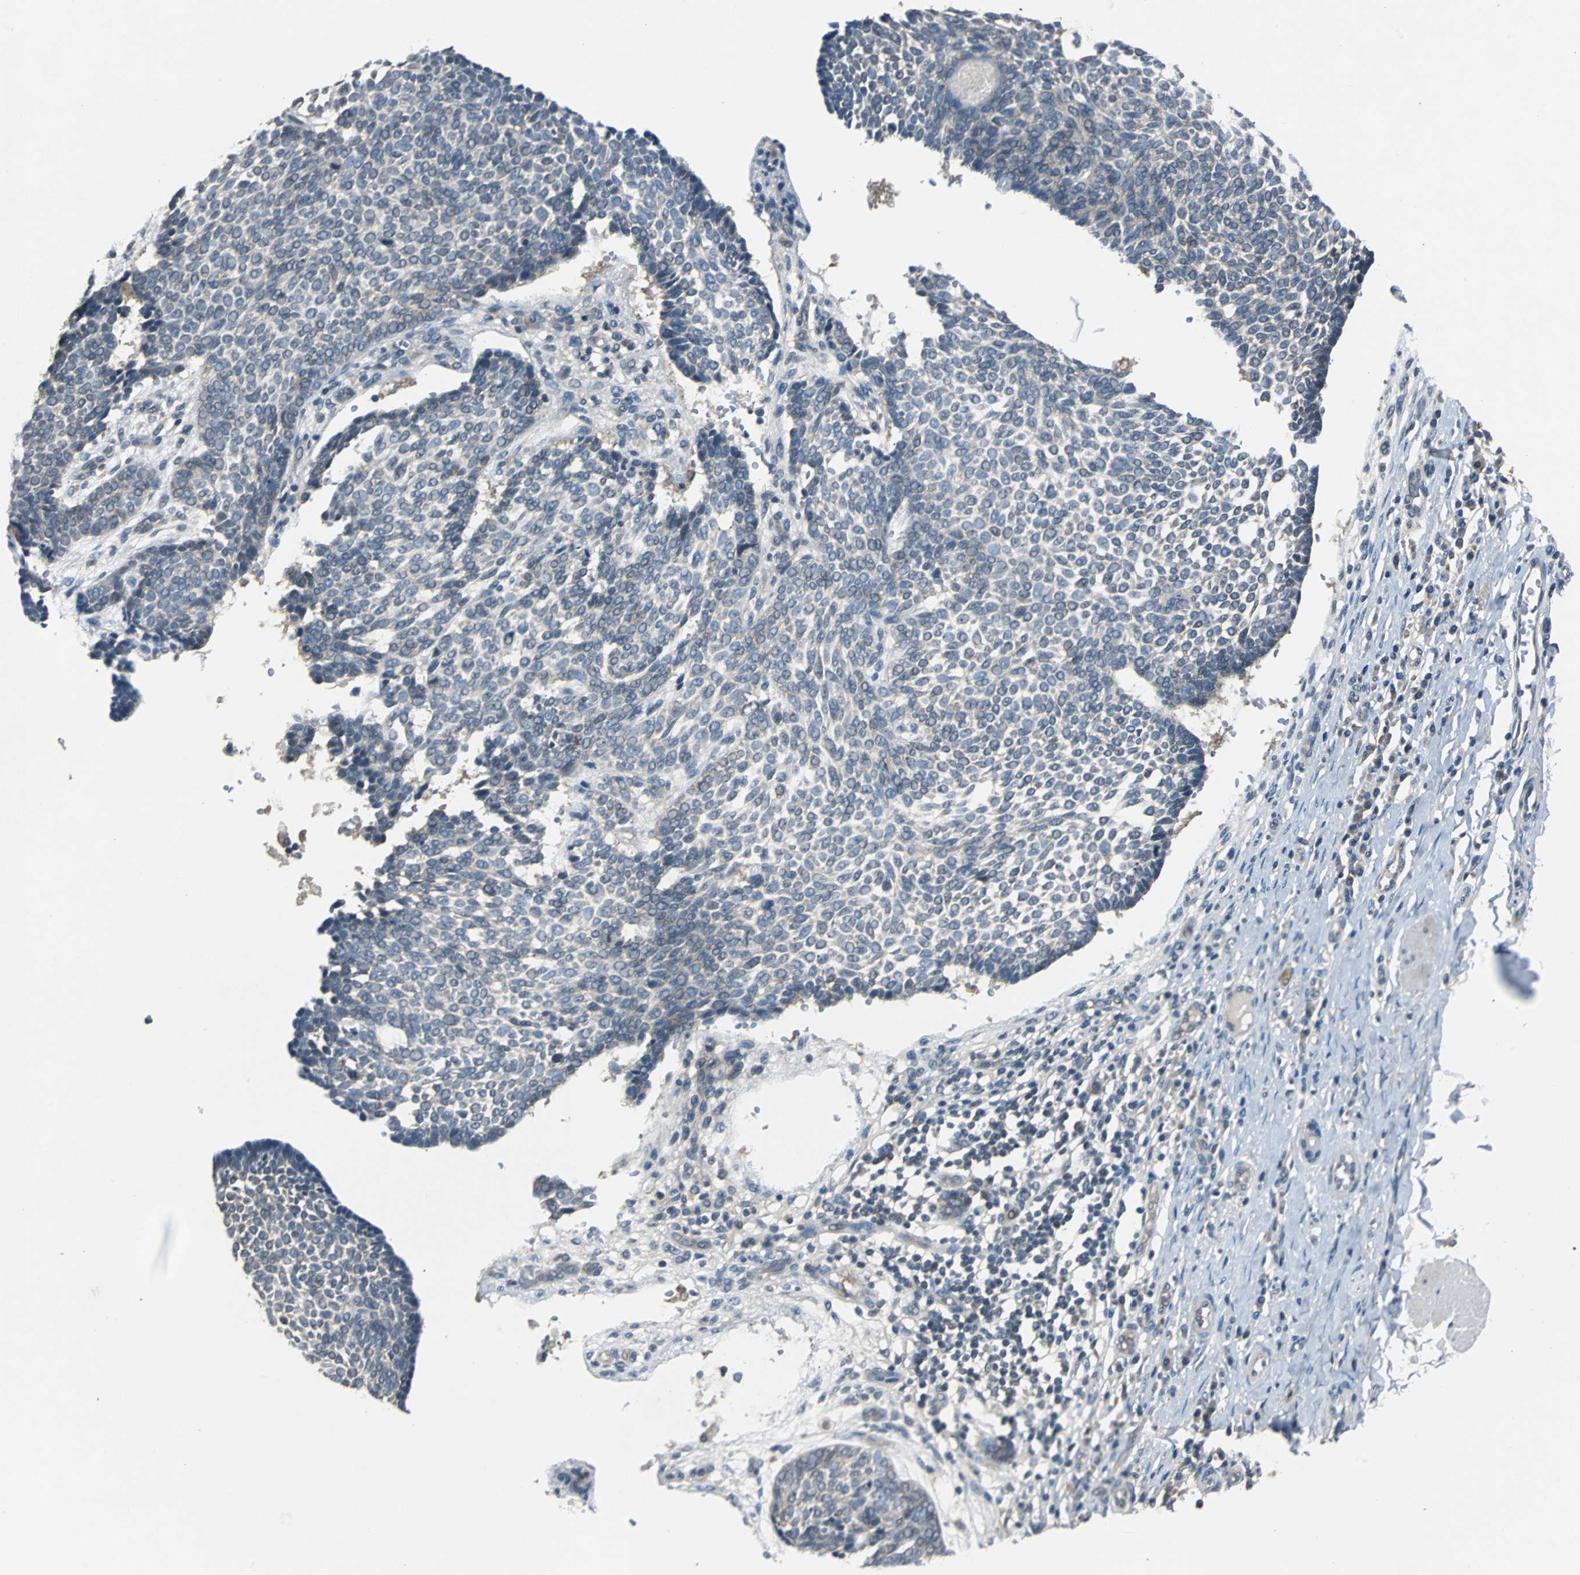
{"staining": {"intensity": "negative", "quantity": "none", "location": "none"}, "tissue": "skin cancer", "cell_type": "Tumor cells", "image_type": "cancer", "snomed": [{"axis": "morphology", "description": "Normal tissue, NOS"}, {"axis": "morphology", "description": "Basal cell carcinoma"}, {"axis": "topography", "description": "Skin"}], "caption": "This is a micrograph of immunohistochemistry staining of skin basal cell carcinoma, which shows no expression in tumor cells.", "gene": "ABHD2", "patient": {"sex": "male", "age": 87}}